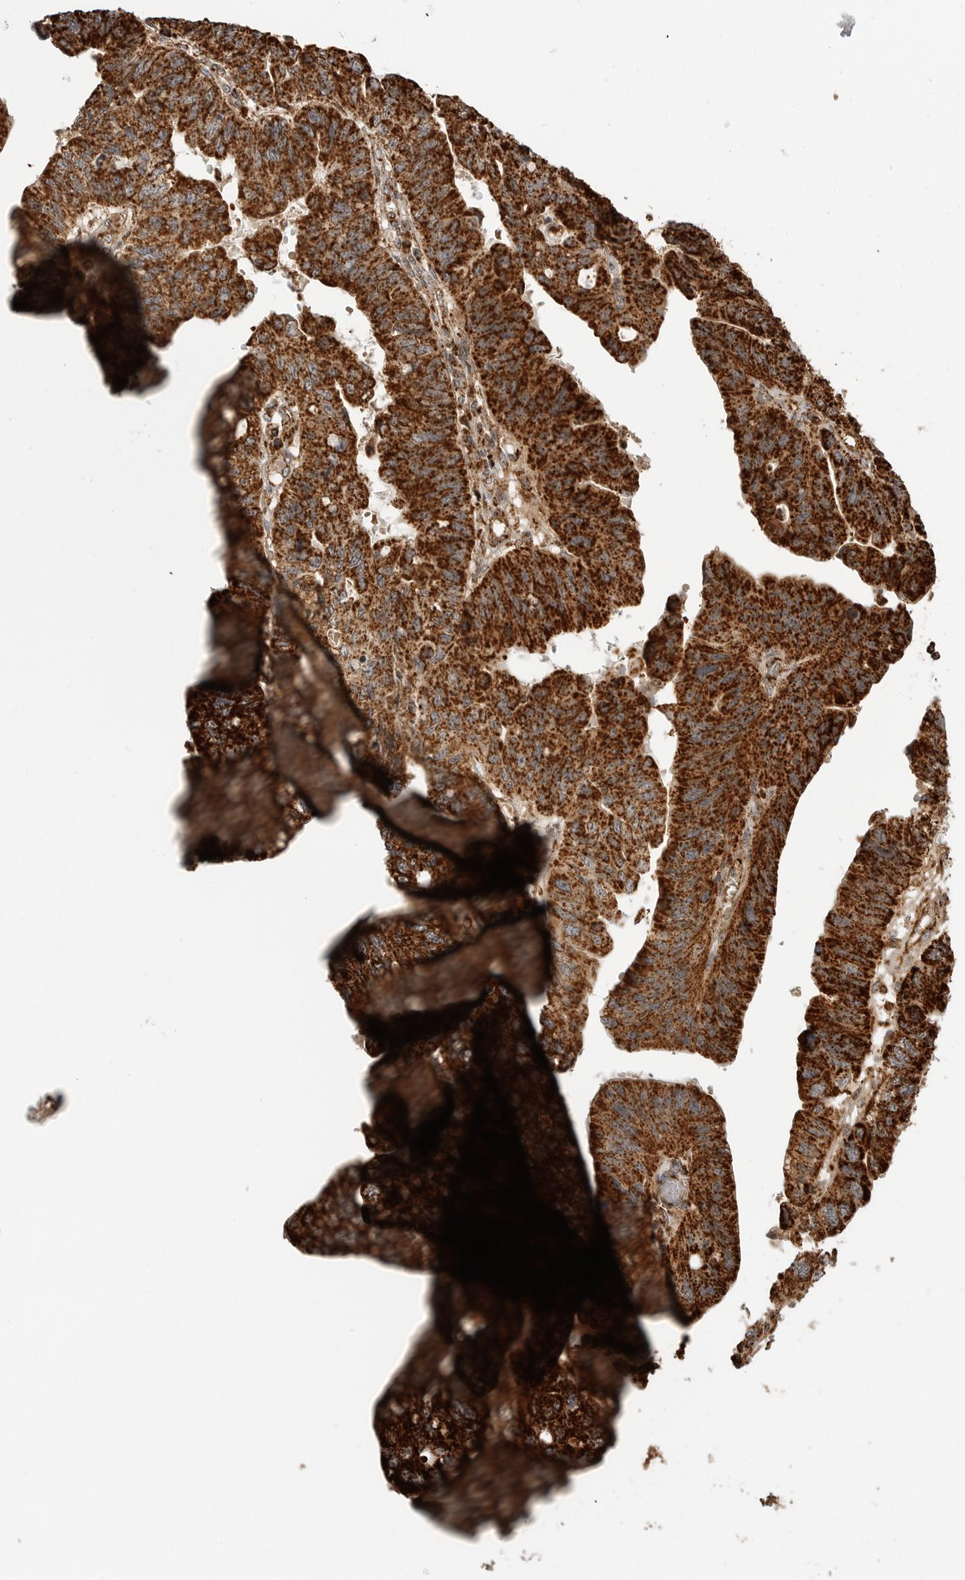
{"staining": {"intensity": "strong", "quantity": ">75%", "location": "cytoplasmic/membranous"}, "tissue": "stomach cancer", "cell_type": "Tumor cells", "image_type": "cancer", "snomed": [{"axis": "morphology", "description": "Adenocarcinoma, NOS"}, {"axis": "topography", "description": "Stomach"}], "caption": "Immunohistochemical staining of human stomach cancer (adenocarcinoma) displays high levels of strong cytoplasmic/membranous staining in about >75% of tumor cells.", "gene": "BMP2K", "patient": {"sex": "male", "age": 59}}